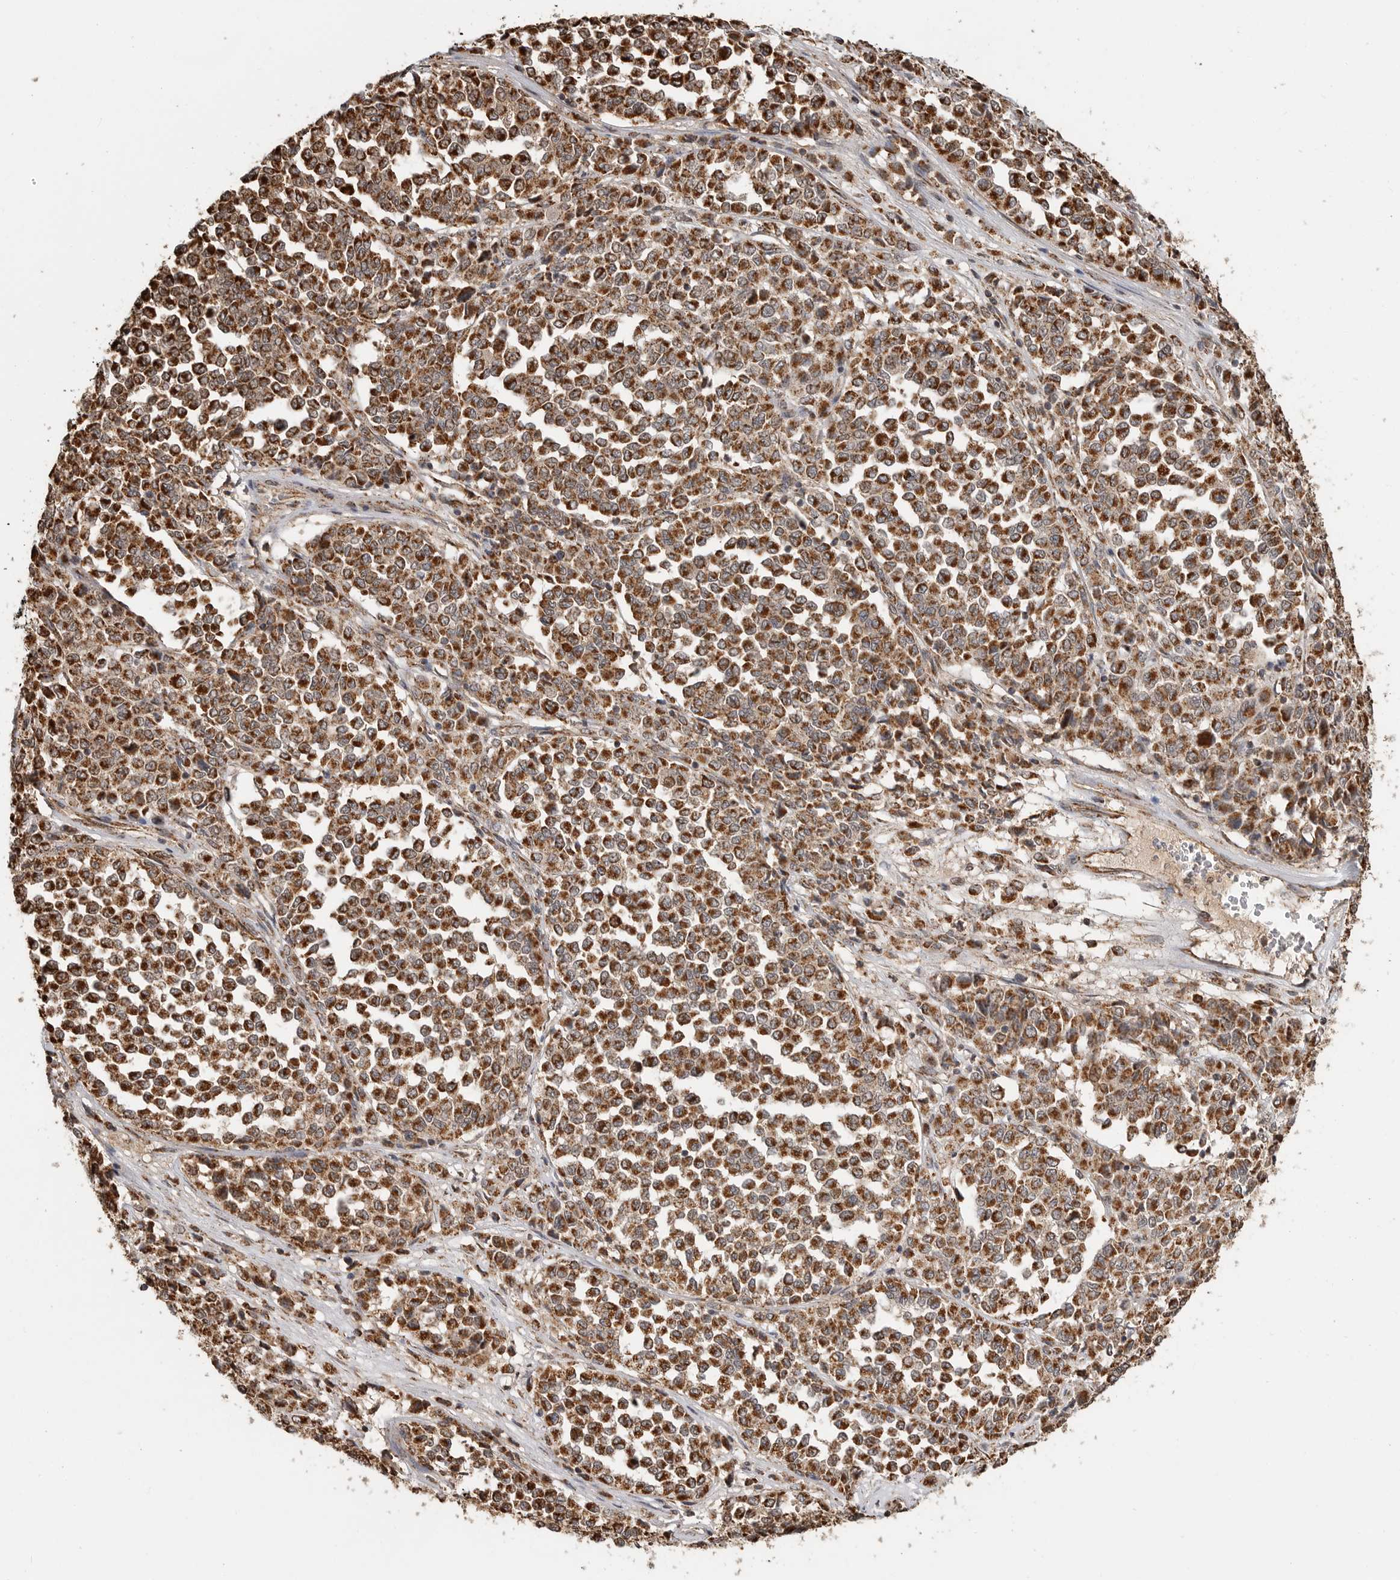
{"staining": {"intensity": "strong", "quantity": ">75%", "location": "cytoplasmic/membranous"}, "tissue": "melanoma", "cell_type": "Tumor cells", "image_type": "cancer", "snomed": [{"axis": "morphology", "description": "Malignant melanoma, Metastatic site"}, {"axis": "topography", "description": "Pancreas"}], "caption": "DAB immunohistochemical staining of malignant melanoma (metastatic site) exhibits strong cytoplasmic/membranous protein positivity in about >75% of tumor cells.", "gene": "GCNT2", "patient": {"sex": "female", "age": 30}}